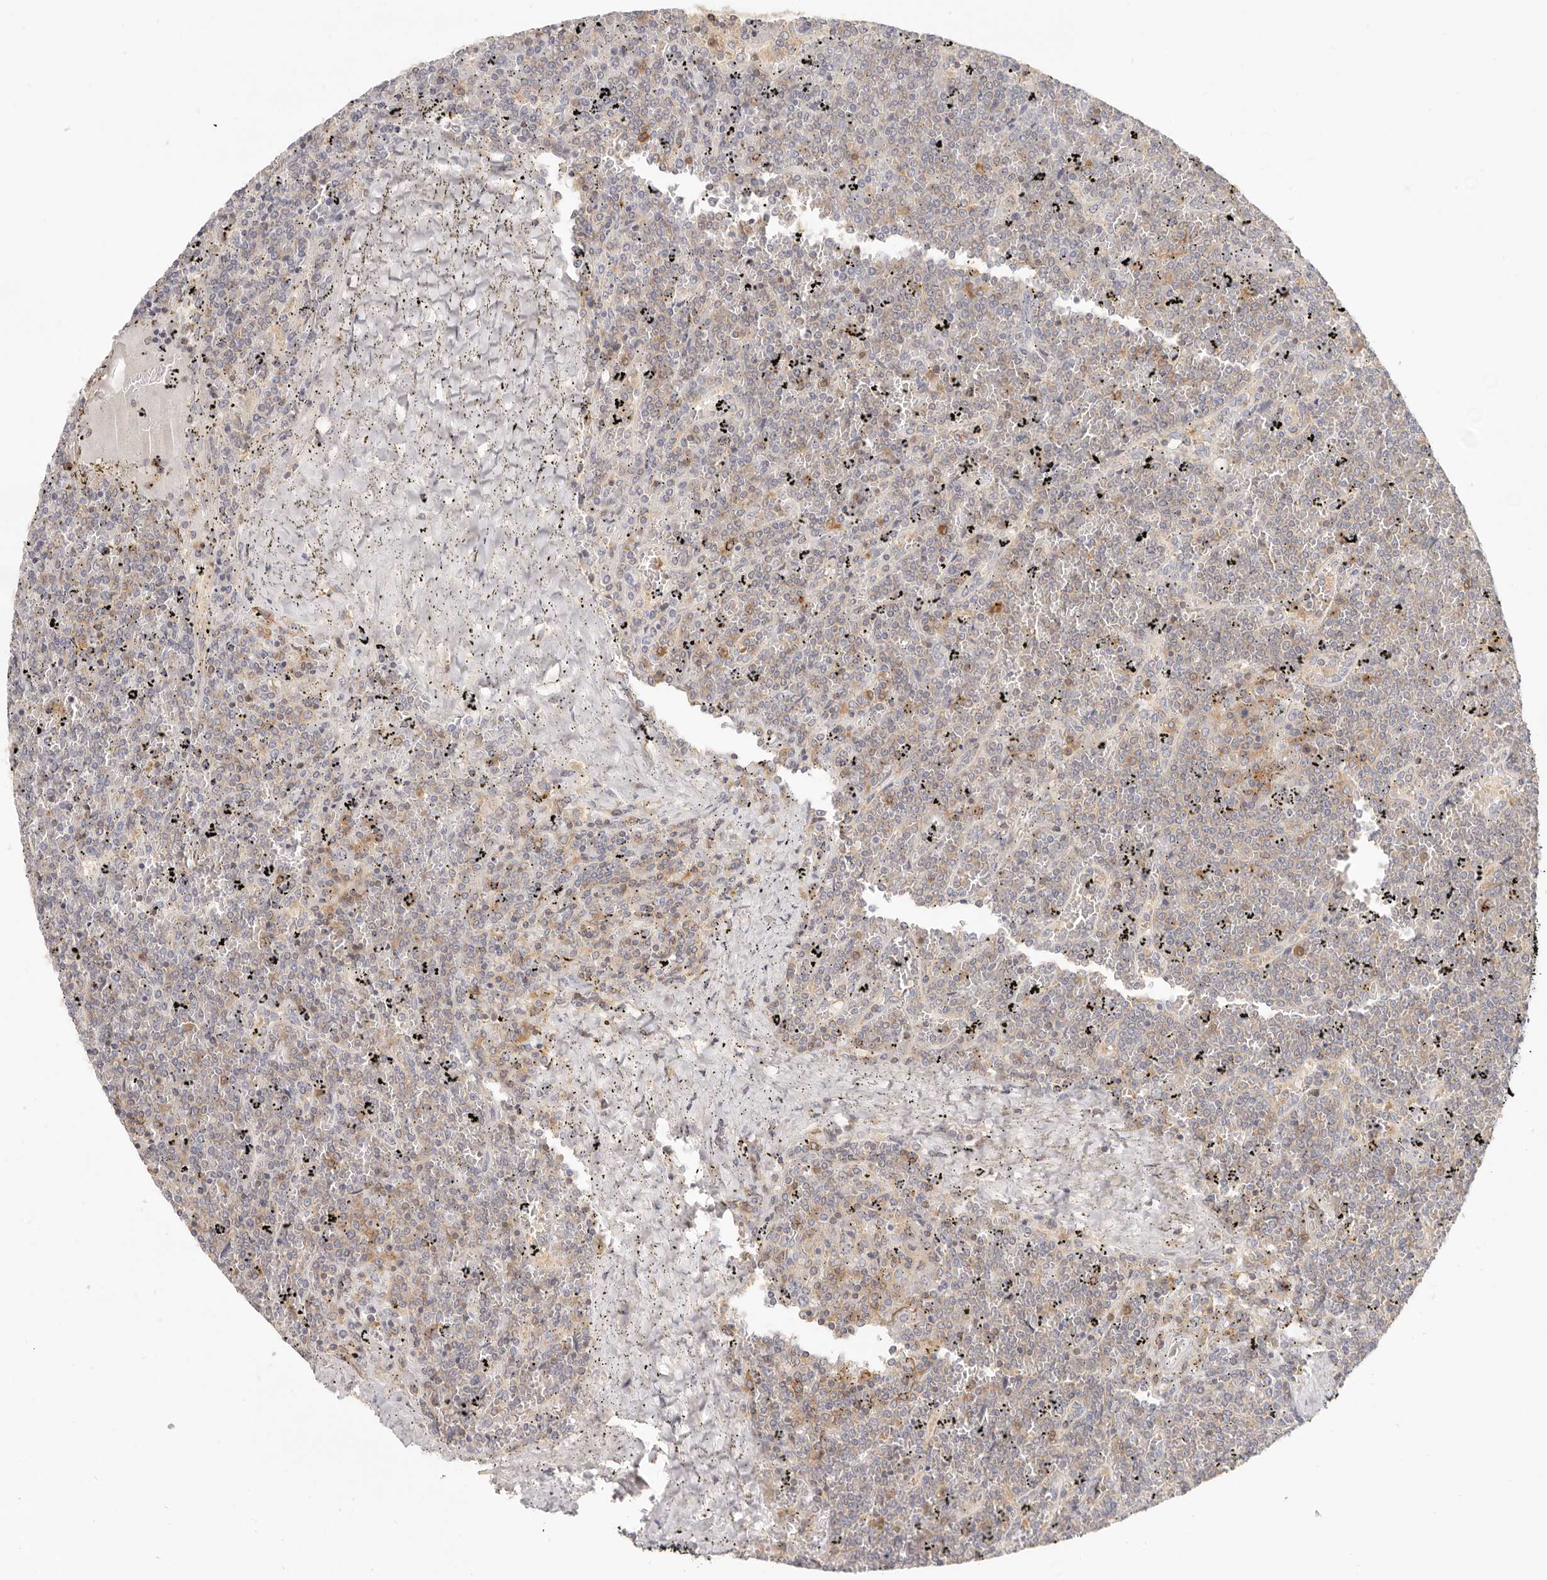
{"staining": {"intensity": "weak", "quantity": "<25%", "location": "cytoplasmic/membranous"}, "tissue": "lymphoma", "cell_type": "Tumor cells", "image_type": "cancer", "snomed": [{"axis": "morphology", "description": "Malignant lymphoma, non-Hodgkin's type, Low grade"}, {"axis": "topography", "description": "Spleen"}], "caption": "Human malignant lymphoma, non-Hodgkin's type (low-grade) stained for a protein using IHC reveals no expression in tumor cells.", "gene": "ANXA9", "patient": {"sex": "female", "age": 19}}